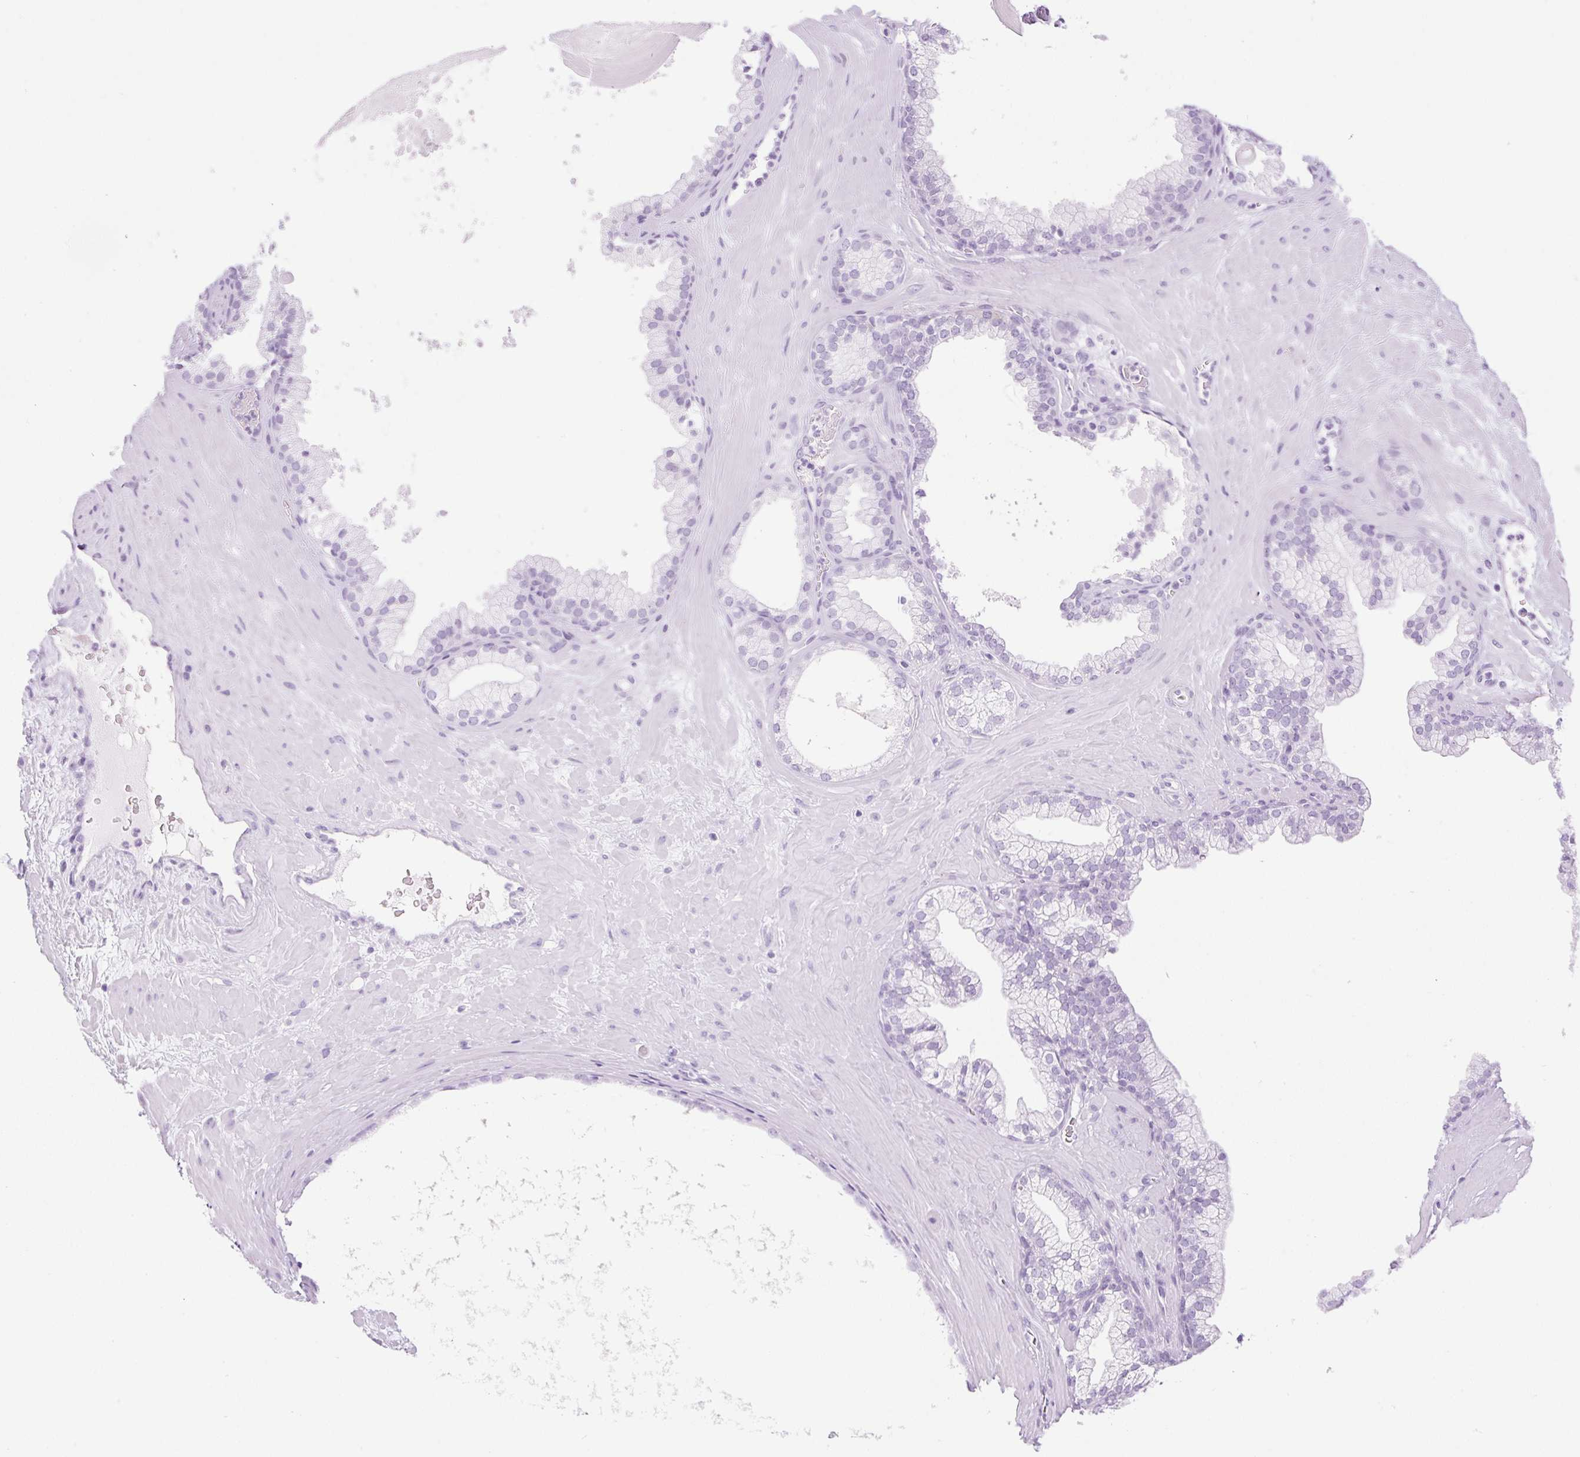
{"staining": {"intensity": "negative", "quantity": "none", "location": "none"}, "tissue": "prostate", "cell_type": "Glandular cells", "image_type": "normal", "snomed": [{"axis": "morphology", "description": "Normal tissue, NOS"}, {"axis": "topography", "description": "Prostate"}, {"axis": "topography", "description": "Peripheral nerve tissue"}], "caption": "Prostate stained for a protein using immunohistochemistry (IHC) reveals no positivity glandular cells.", "gene": "SPRR4", "patient": {"sex": "male", "age": 61}}